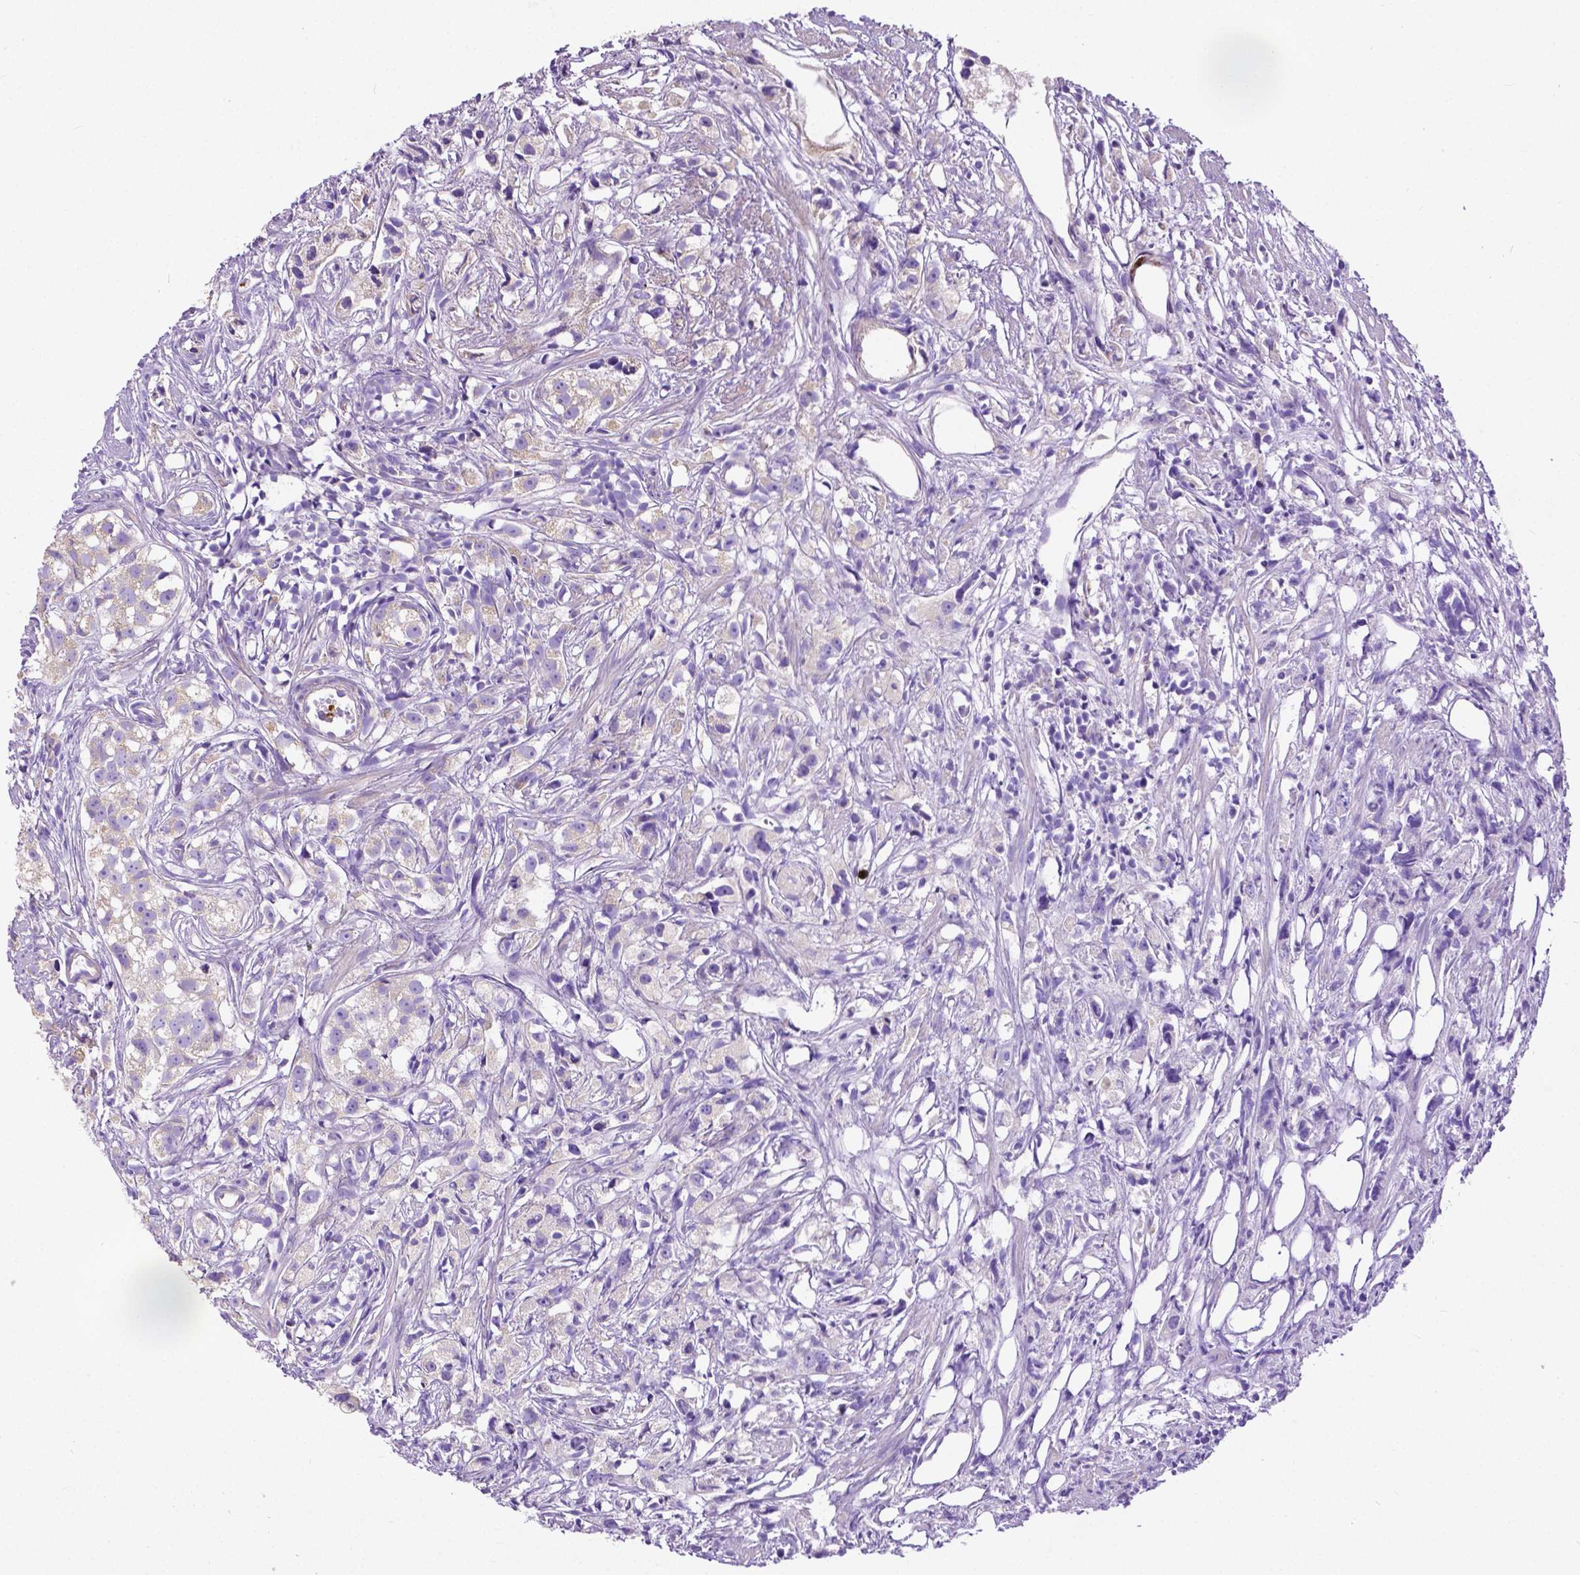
{"staining": {"intensity": "weak", "quantity": "<25%", "location": "cytoplasmic/membranous"}, "tissue": "prostate cancer", "cell_type": "Tumor cells", "image_type": "cancer", "snomed": [{"axis": "morphology", "description": "Adenocarcinoma, High grade"}, {"axis": "topography", "description": "Prostate"}], "caption": "IHC histopathology image of prostate cancer stained for a protein (brown), which displays no expression in tumor cells. (Stains: DAB IHC with hematoxylin counter stain, Microscopy: brightfield microscopy at high magnification).", "gene": "MMP9", "patient": {"sex": "male", "age": 68}}